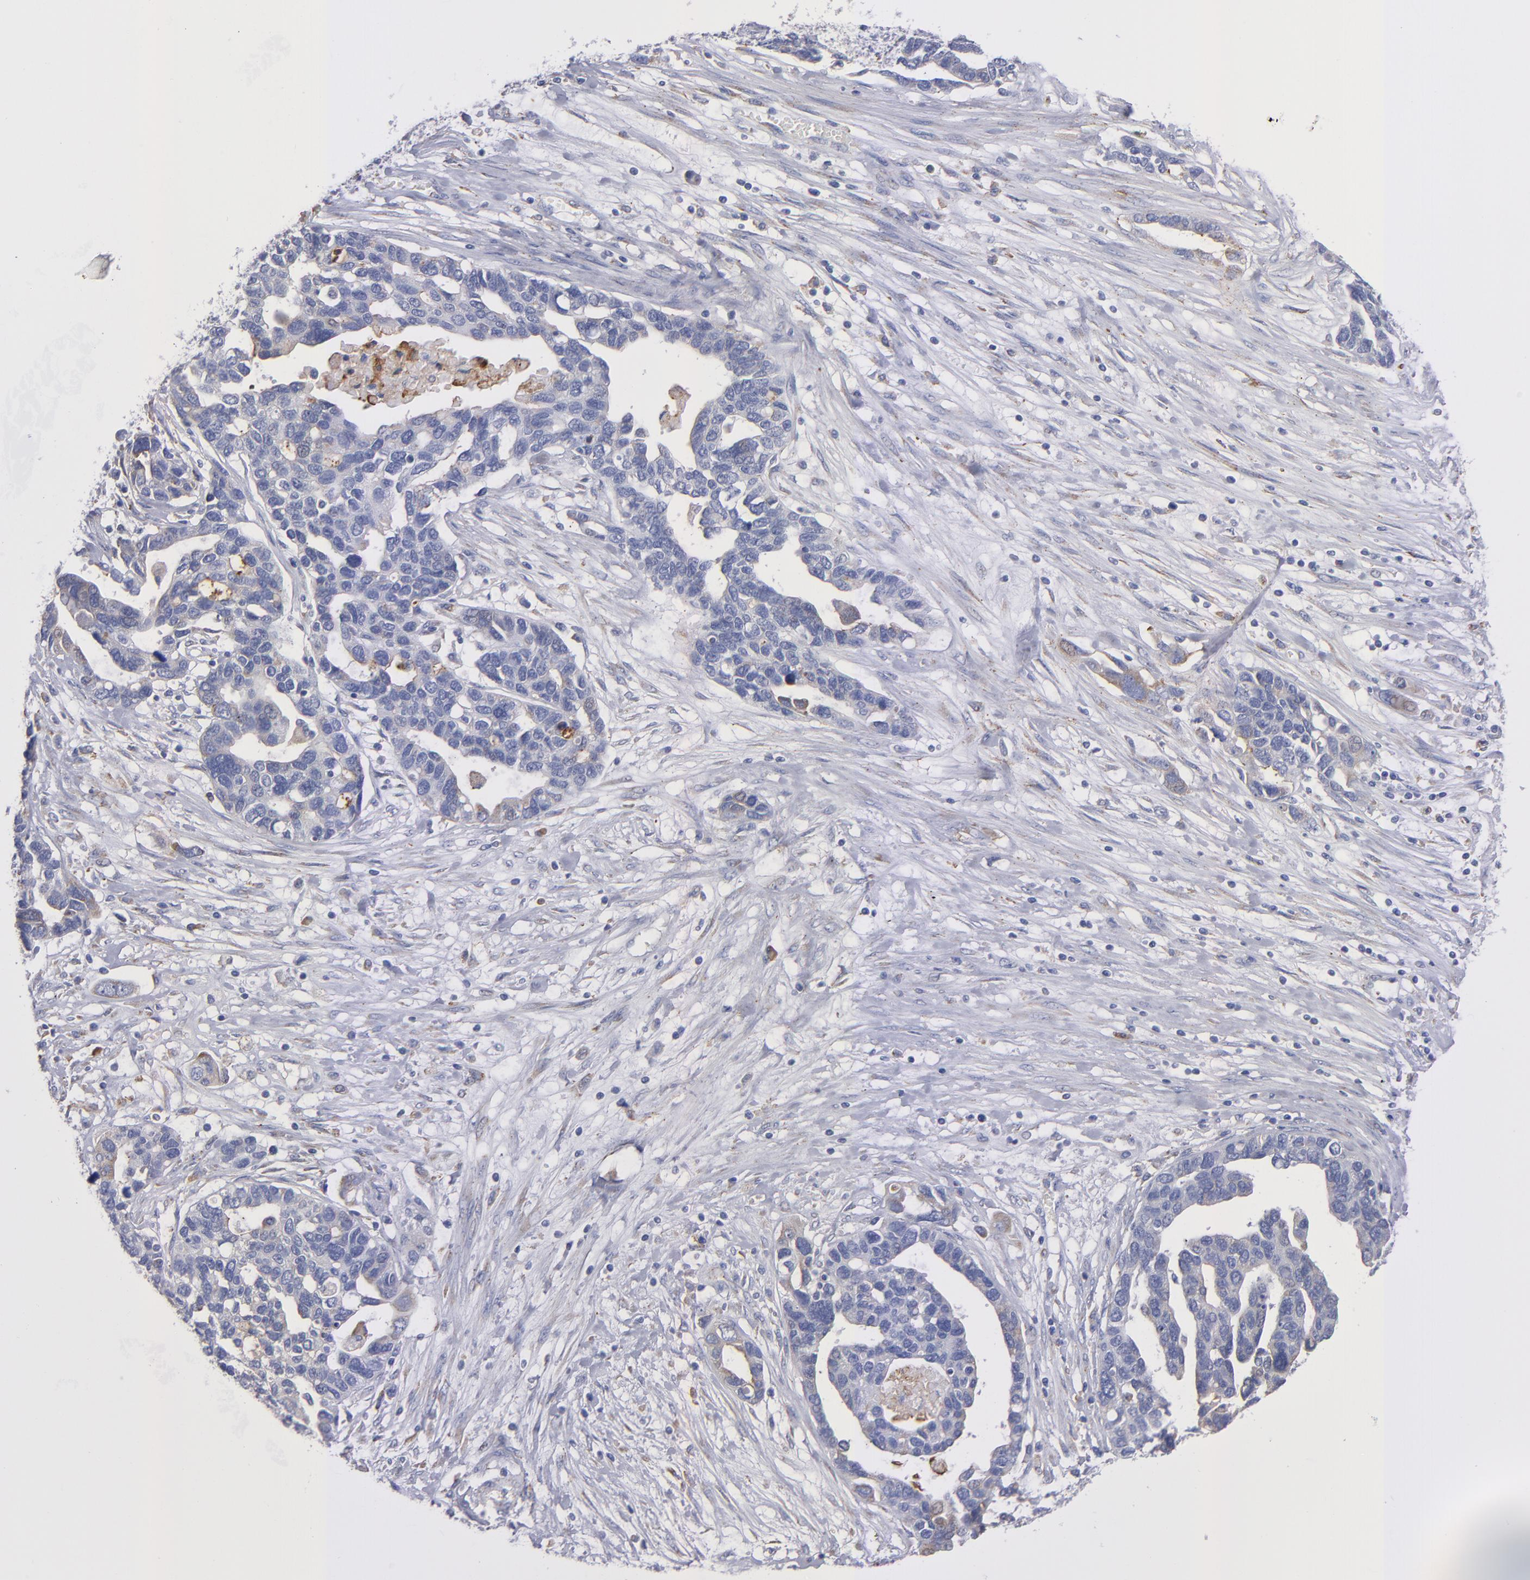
{"staining": {"intensity": "weak", "quantity": "<25%", "location": "cytoplasmic/membranous"}, "tissue": "ovarian cancer", "cell_type": "Tumor cells", "image_type": "cancer", "snomed": [{"axis": "morphology", "description": "Cystadenocarcinoma, serous, NOS"}, {"axis": "topography", "description": "Ovary"}], "caption": "DAB immunohistochemical staining of human serous cystadenocarcinoma (ovarian) exhibits no significant positivity in tumor cells. (DAB (3,3'-diaminobenzidine) immunohistochemistry (IHC) with hematoxylin counter stain).", "gene": "MFGE8", "patient": {"sex": "female", "age": 54}}